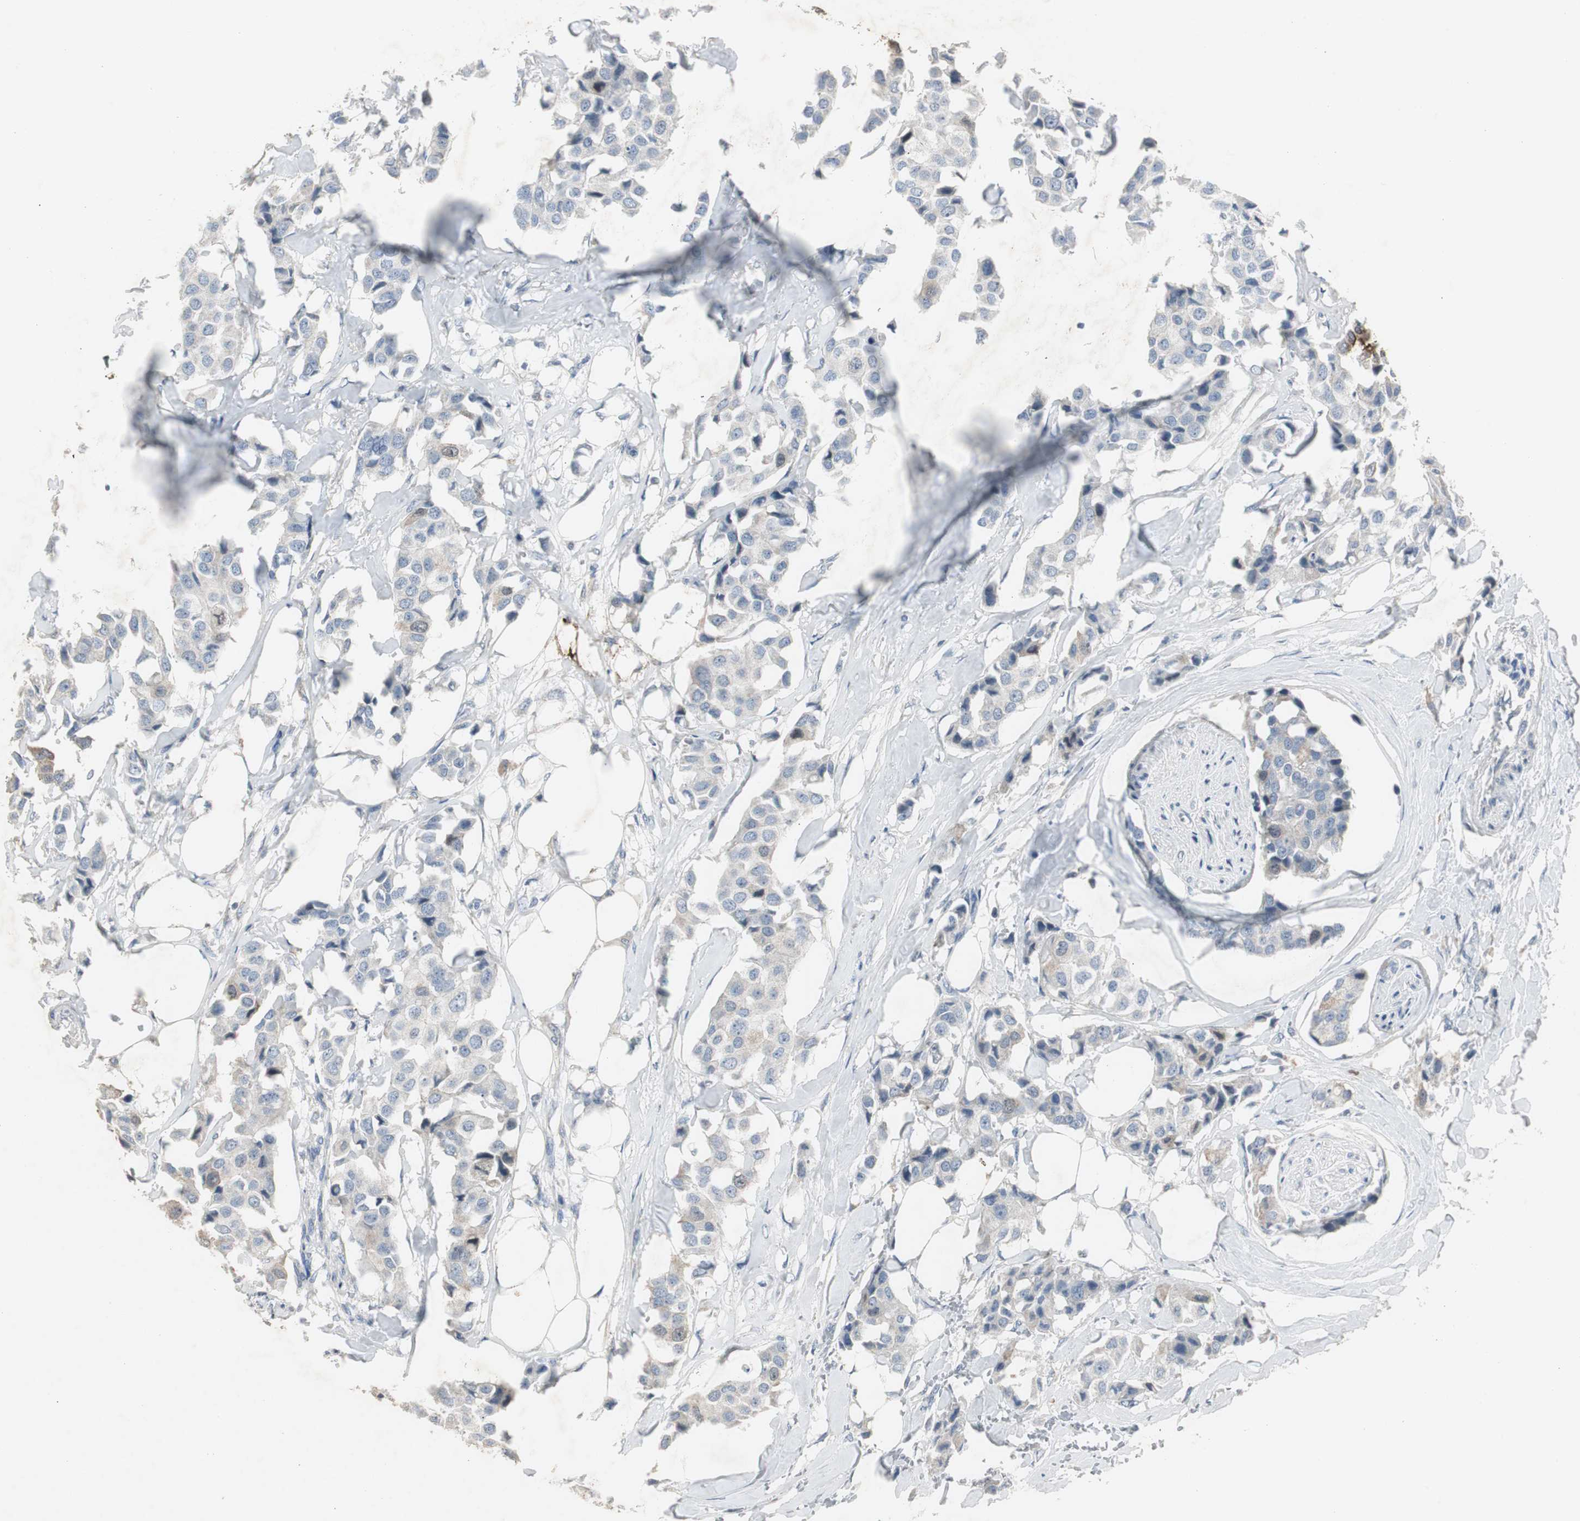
{"staining": {"intensity": "negative", "quantity": "none", "location": "none"}, "tissue": "breast cancer", "cell_type": "Tumor cells", "image_type": "cancer", "snomed": [{"axis": "morphology", "description": "Duct carcinoma"}, {"axis": "topography", "description": "Breast"}], "caption": "Micrograph shows no protein positivity in tumor cells of breast cancer (intraductal carcinoma) tissue.", "gene": "TK1", "patient": {"sex": "female", "age": 80}}